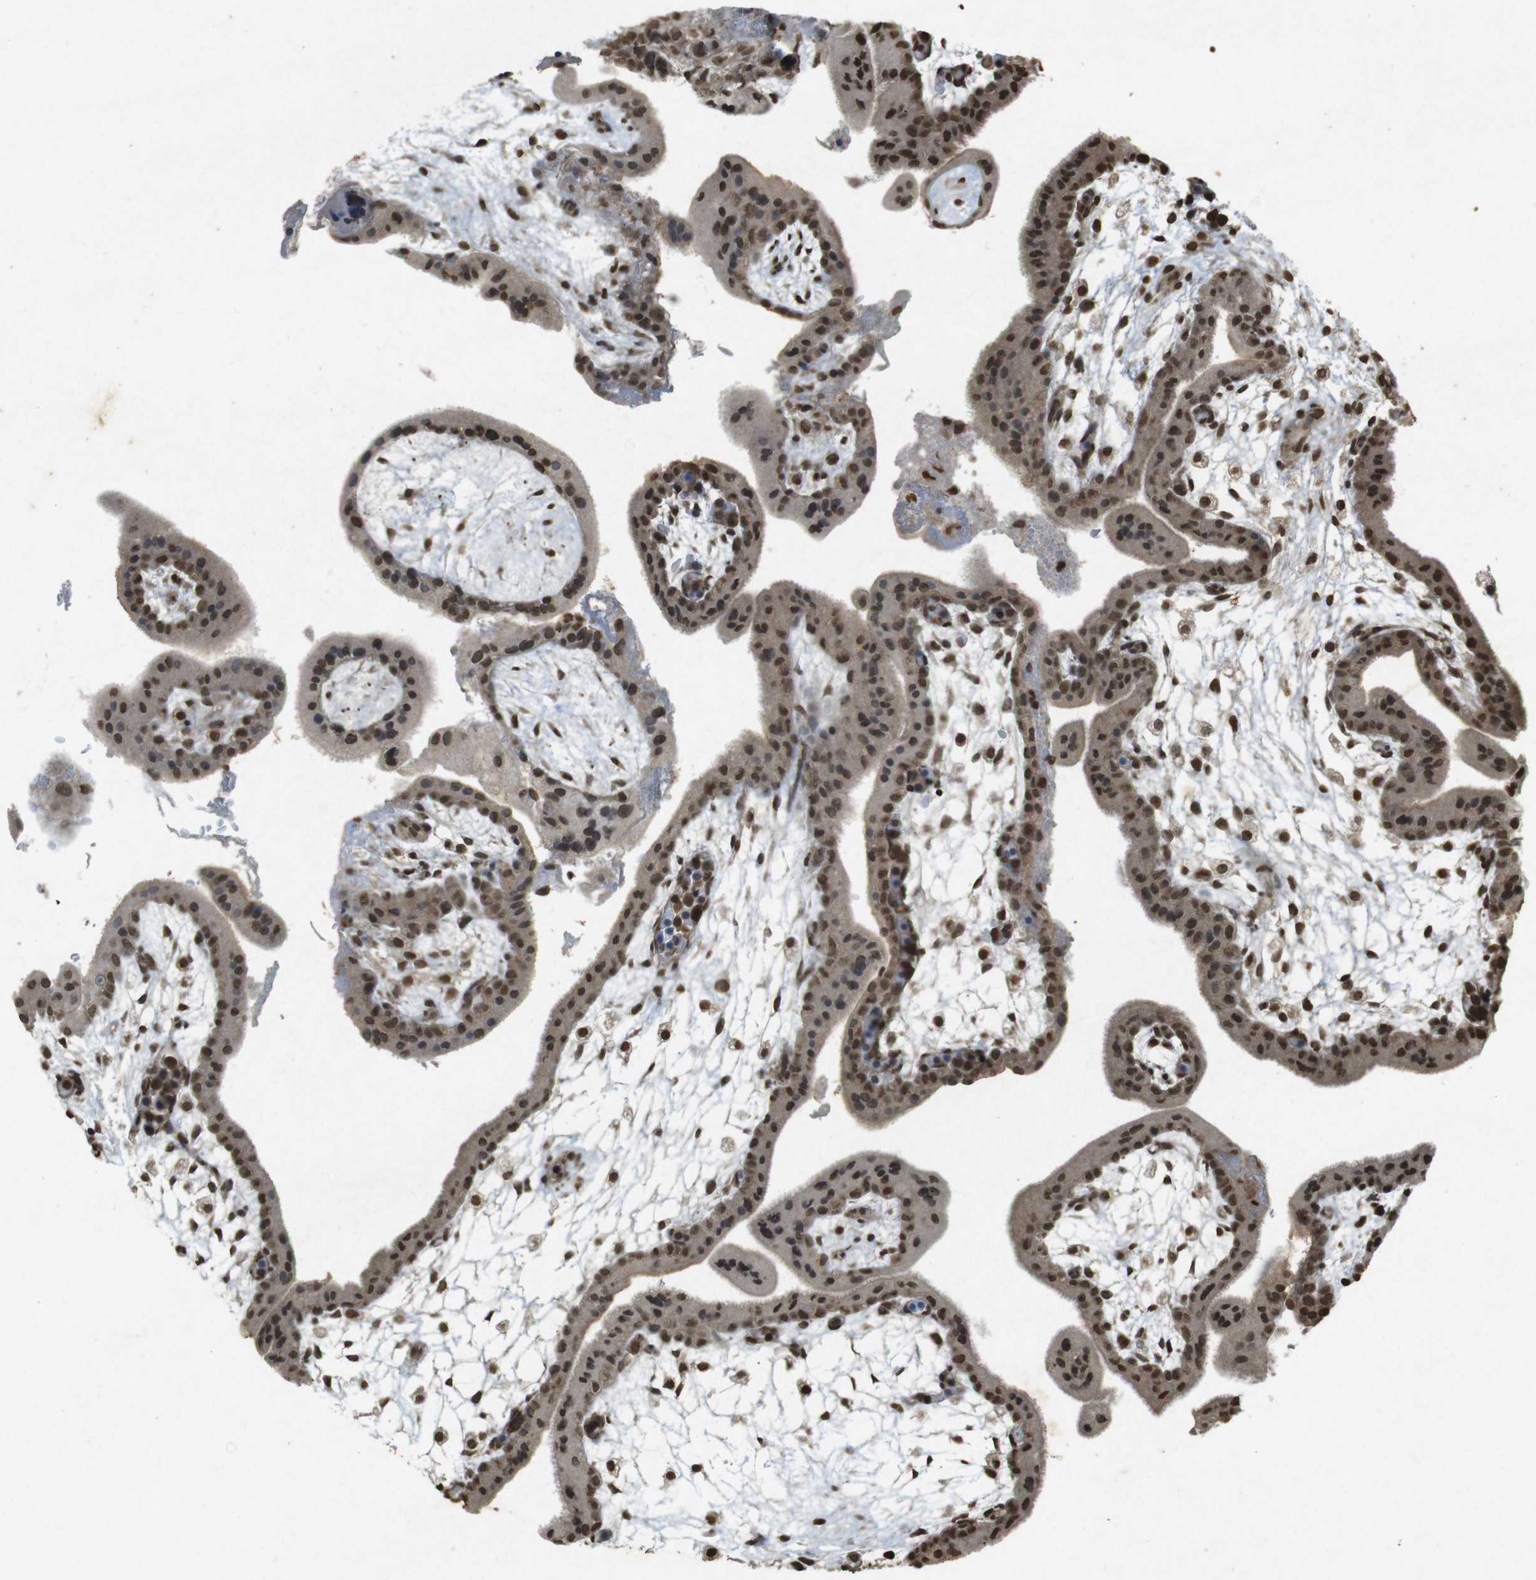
{"staining": {"intensity": "strong", "quantity": ">75%", "location": "cytoplasmic/membranous,nuclear"}, "tissue": "placenta", "cell_type": "Trophoblastic cells", "image_type": "normal", "snomed": [{"axis": "morphology", "description": "Normal tissue, NOS"}, {"axis": "topography", "description": "Placenta"}], "caption": "Placenta stained for a protein (brown) shows strong cytoplasmic/membranous,nuclear positive staining in about >75% of trophoblastic cells.", "gene": "ORC4", "patient": {"sex": "female", "age": 35}}